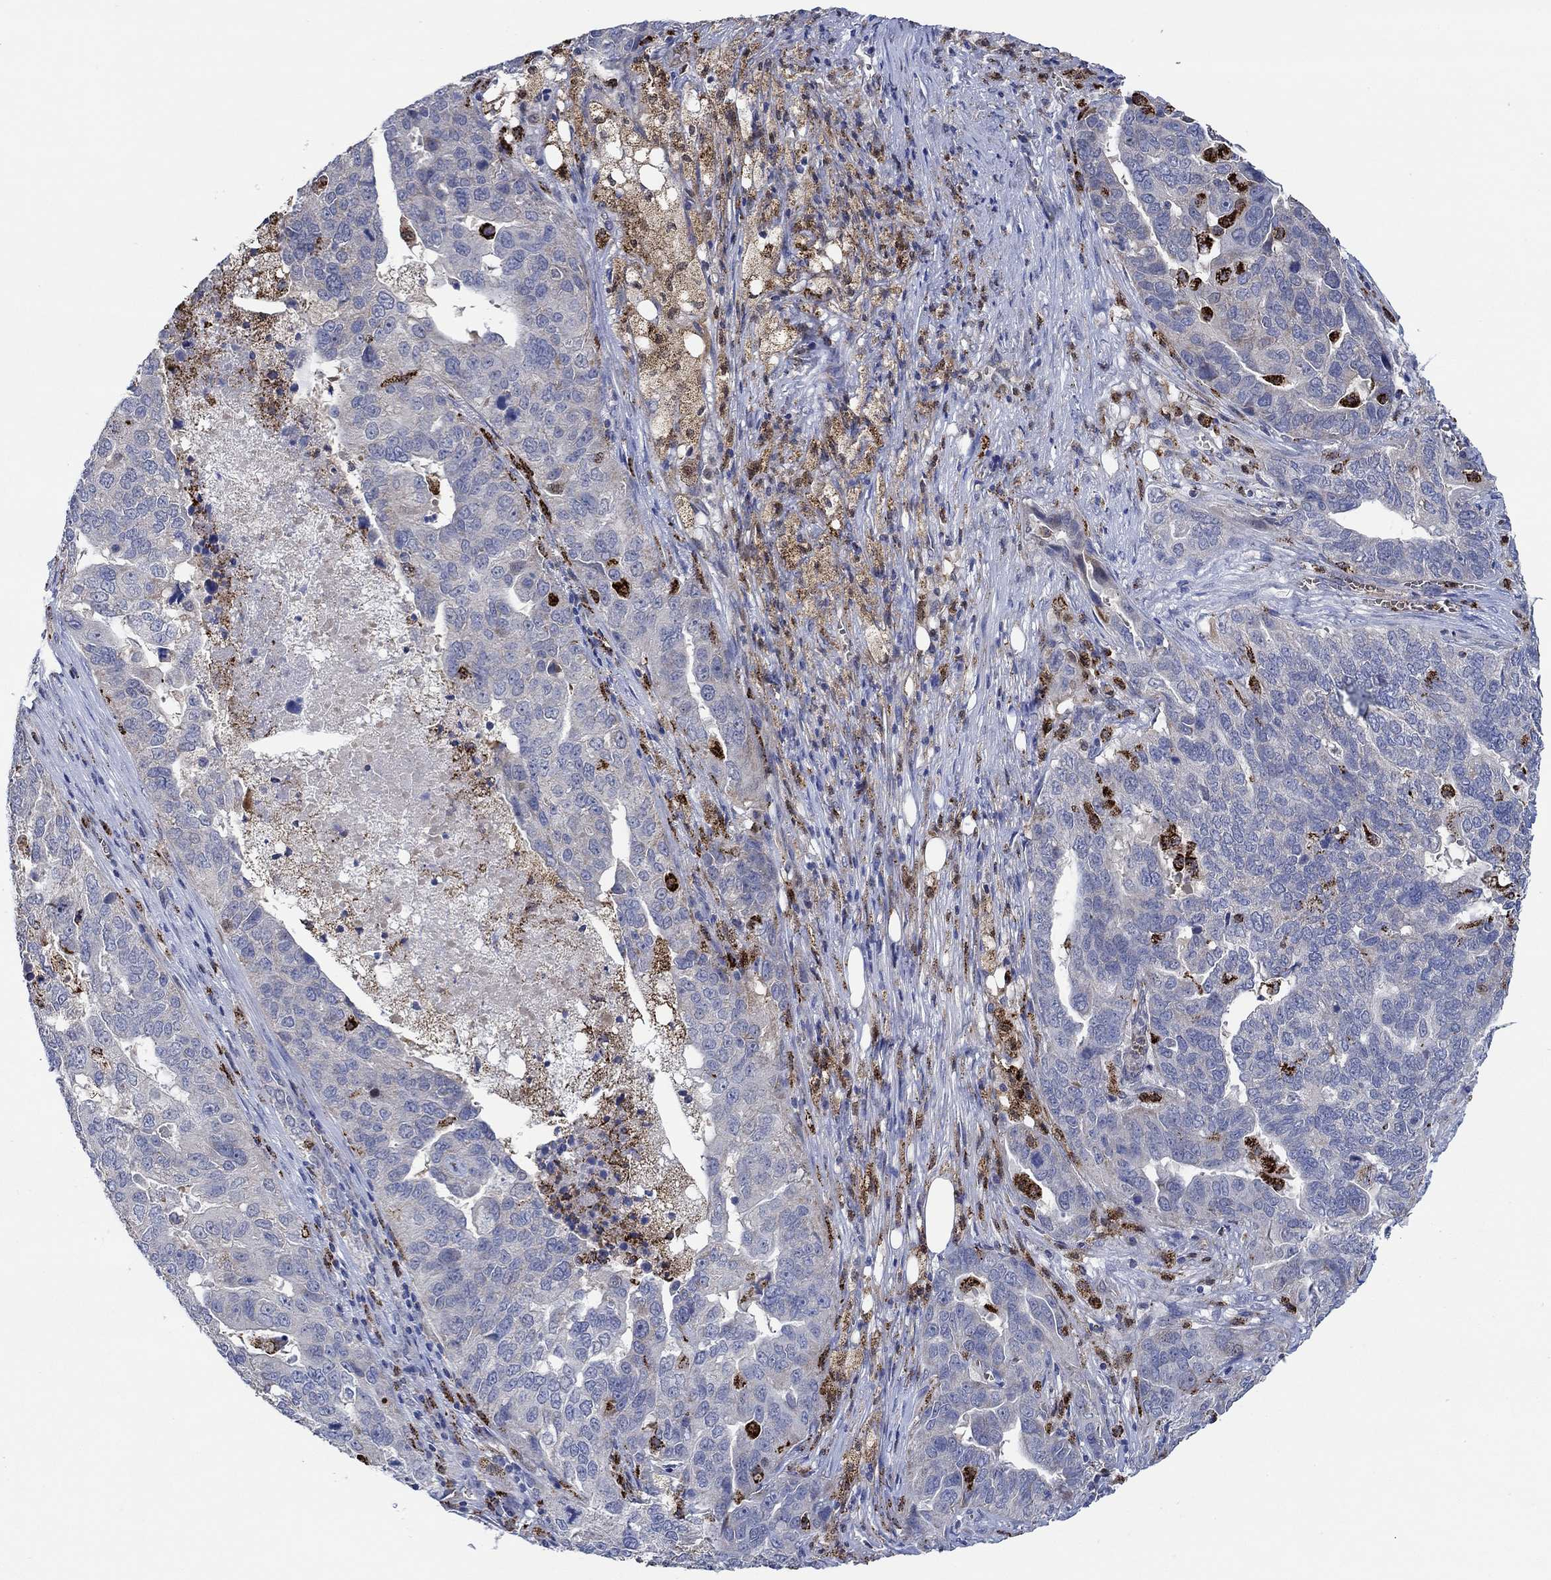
{"staining": {"intensity": "negative", "quantity": "none", "location": "none"}, "tissue": "ovarian cancer", "cell_type": "Tumor cells", "image_type": "cancer", "snomed": [{"axis": "morphology", "description": "Carcinoma, endometroid"}, {"axis": "topography", "description": "Soft tissue"}, {"axis": "topography", "description": "Ovary"}], "caption": "The immunohistochemistry micrograph has no significant expression in tumor cells of ovarian cancer tissue.", "gene": "MPP1", "patient": {"sex": "female", "age": 52}}